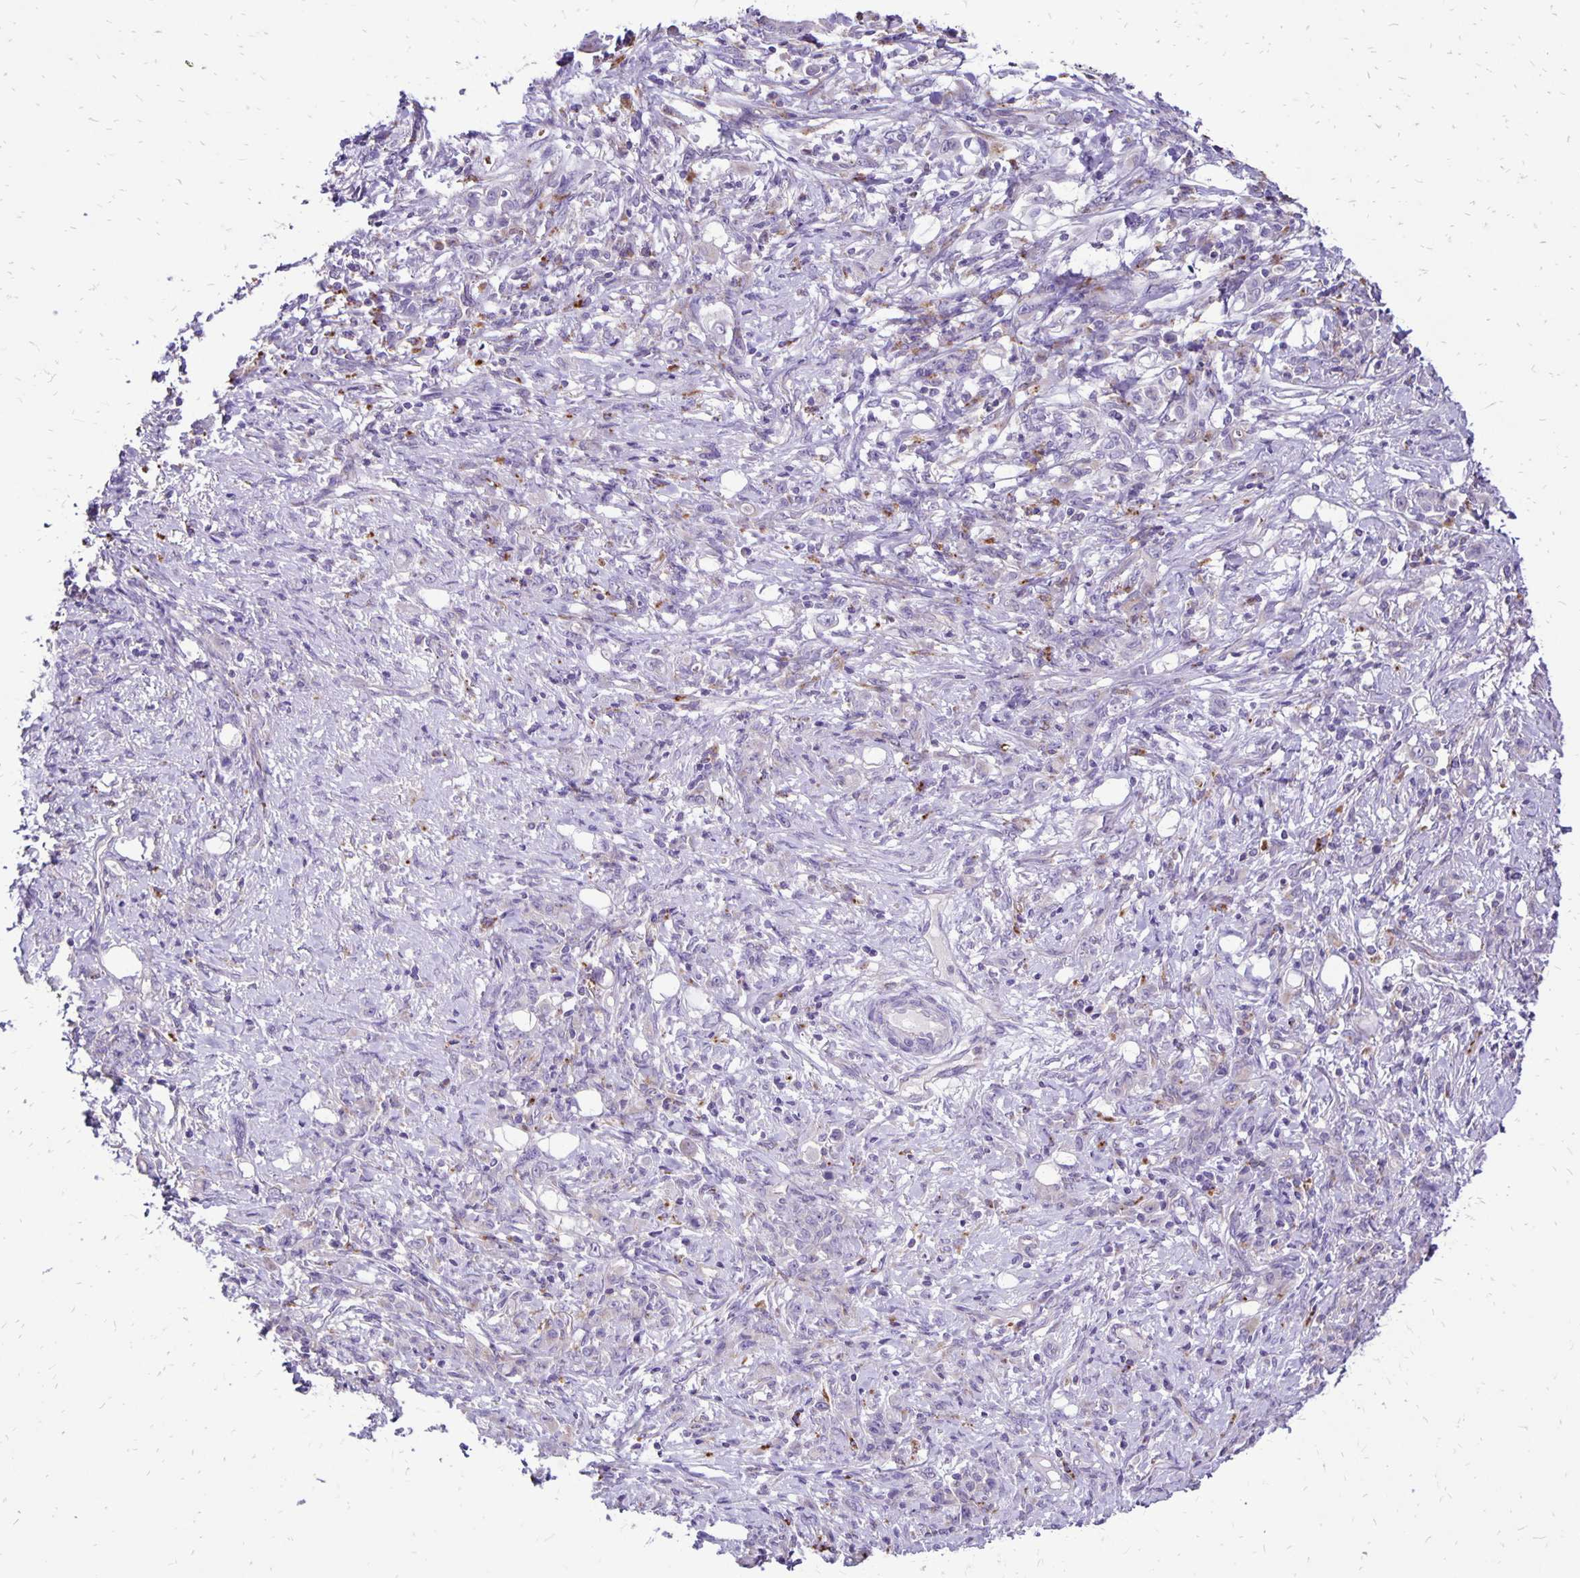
{"staining": {"intensity": "negative", "quantity": "none", "location": "none"}, "tissue": "stomach cancer", "cell_type": "Tumor cells", "image_type": "cancer", "snomed": [{"axis": "morphology", "description": "Adenocarcinoma, NOS"}, {"axis": "topography", "description": "Stomach"}], "caption": "IHC image of adenocarcinoma (stomach) stained for a protein (brown), which shows no positivity in tumor cells.", "gene": "EIF5A", "patient": {"sex": "female", "age": 79}}